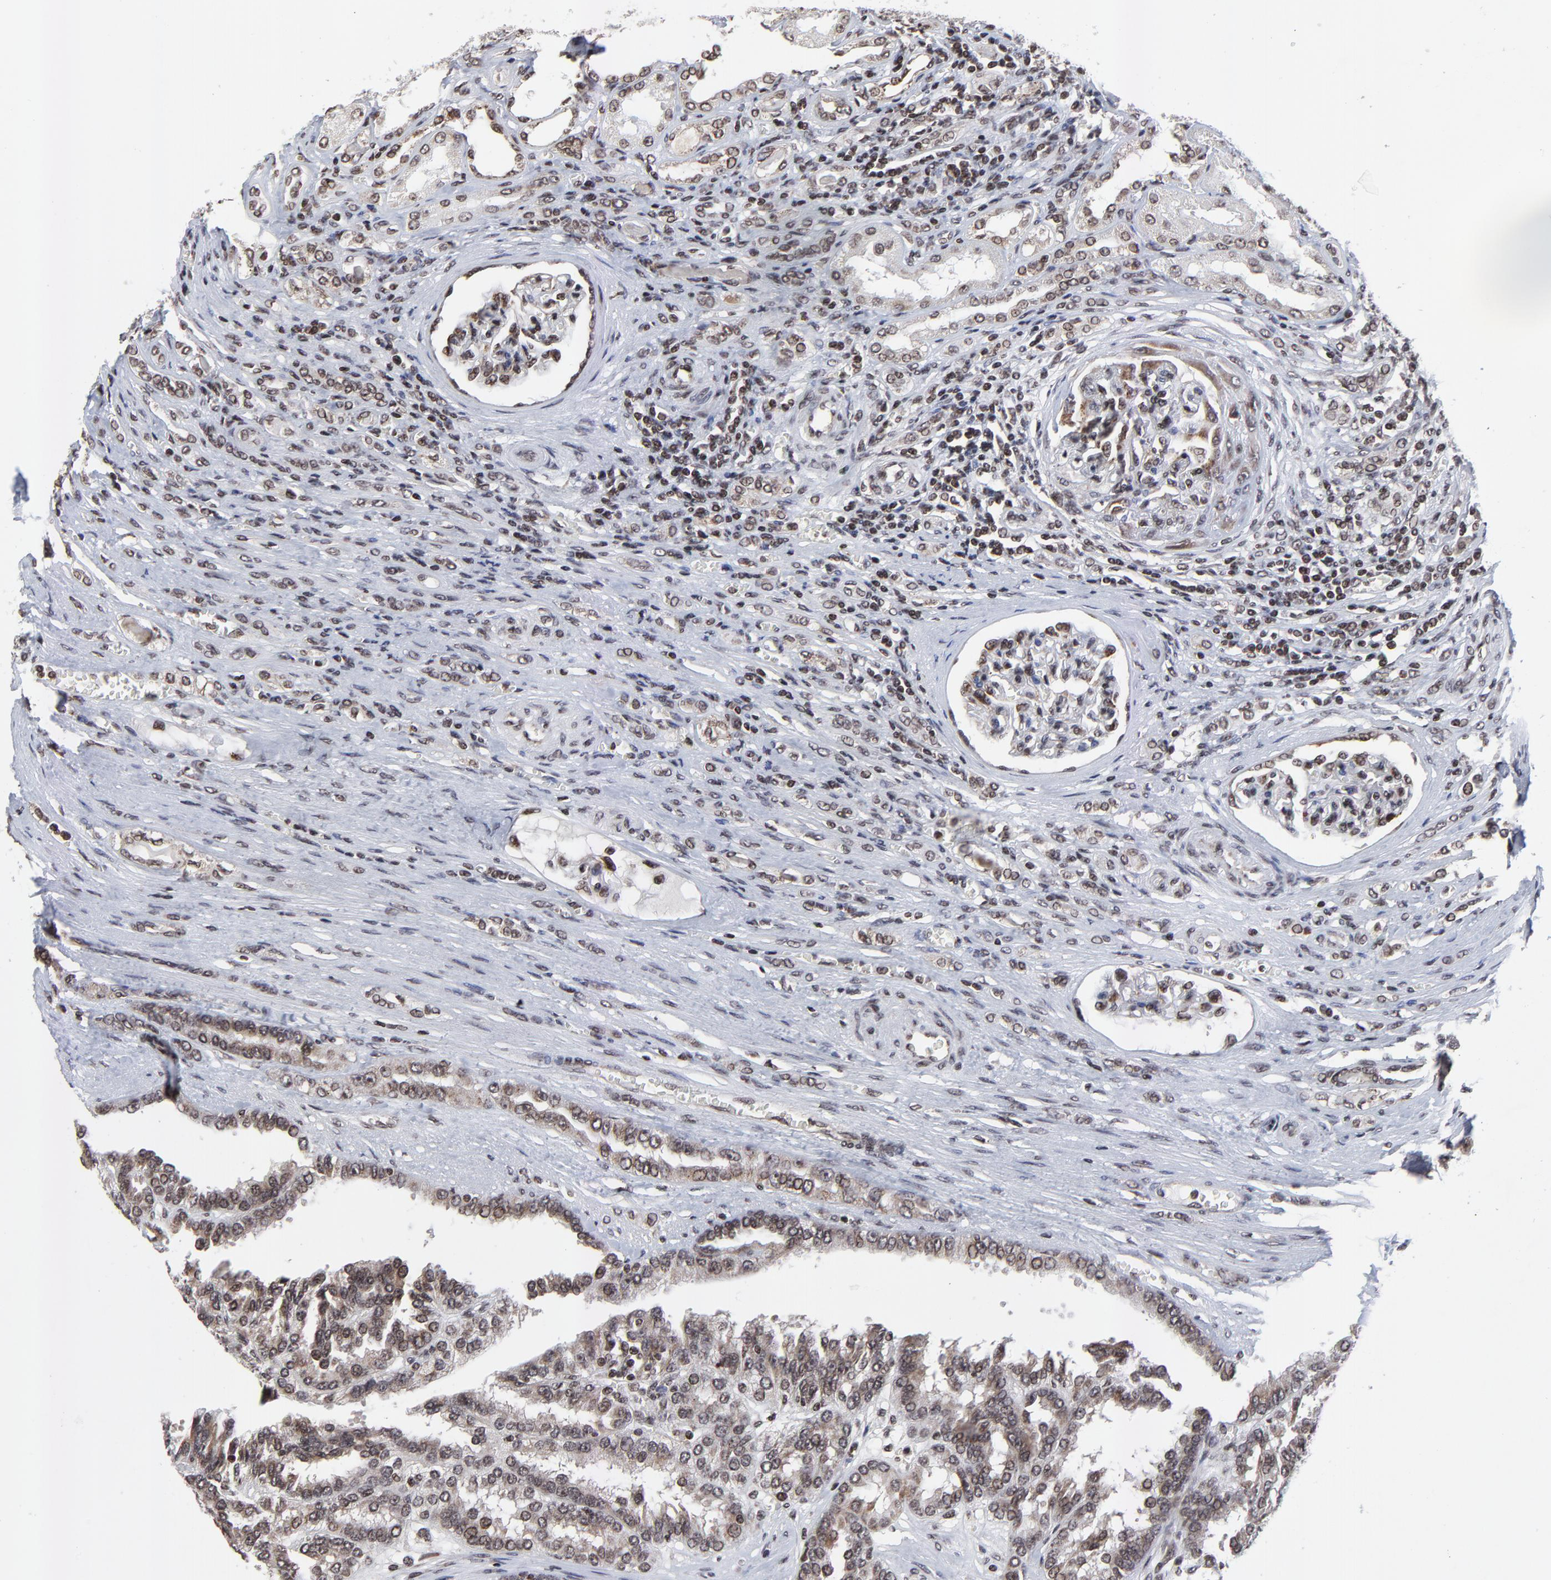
{"staining": {"intensity": "moderate", "quantity": ">75%", "location": "nuclear"}, "tissue": "renal cancer", "cell_type": "Tumor cells", "image_type": "cancer", "snomed": [{"axis": "morphology", "description": "Adenocarcinoma, NOS"}, {"axis": "topography", "description": "Kidney"}], "caption": "Protein staining of renal cancer tissue exhibits moderate nuclear positivity in approximately >75% of tumor cells.", "gene": "ZNF777", "patient": {"sex": "male", "age": 46}}